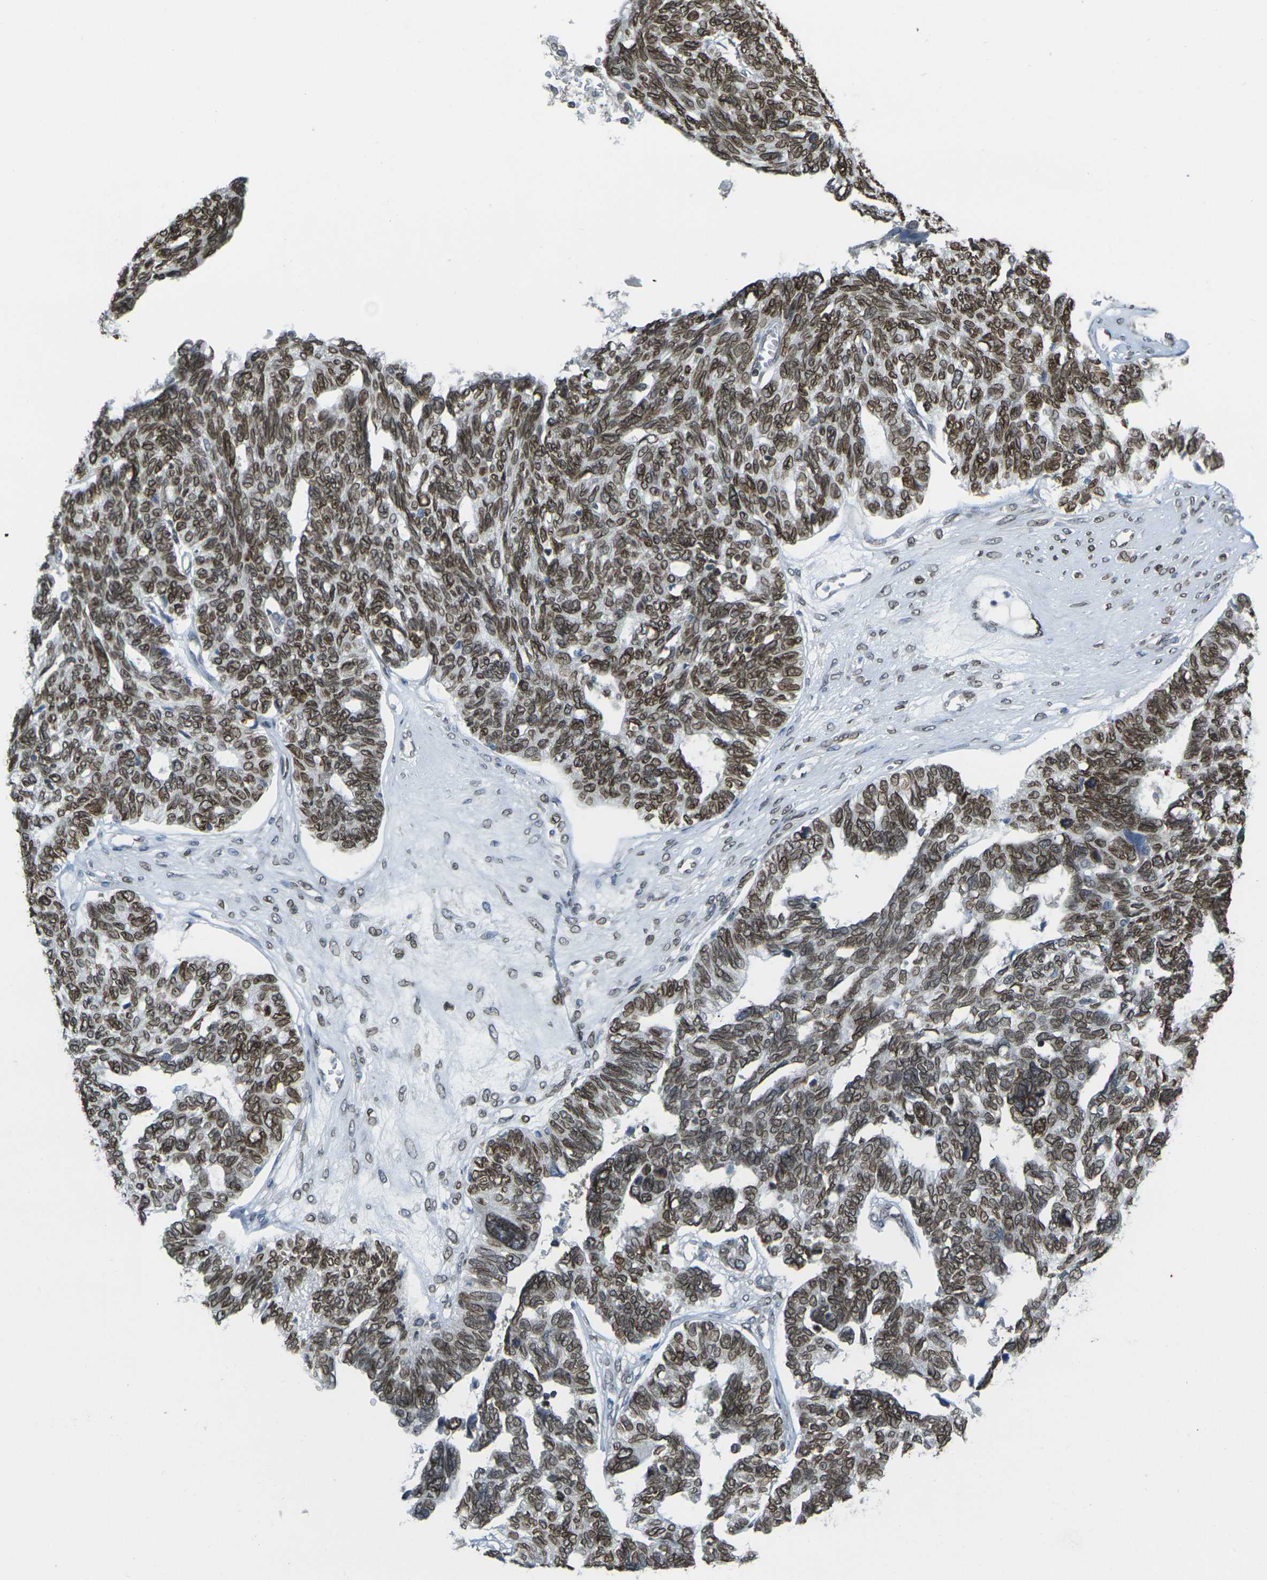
{"staining": {"intensity": "strong", "quantity": ">75%", "location": "cytoplasmic/membranous,nuclear"}, "tissue": "ovarian cancer", "cell_type": "Tumor cells", "image_type": "cancer", "snomed": [{"axis": "morphology", "description": "Cystadenocarcinoma, serous, NOS"}, {"axis": "topography", "description": "Ovary"}], "caption": "Immunohistochemical staining of ovarian cancer displays high levels of strong cytoplasmic/membranous and nuclear protein expression in about >75% of tumor cells.", "gene": "BRDT", "patient": {"sex": "female", "age": 79}}